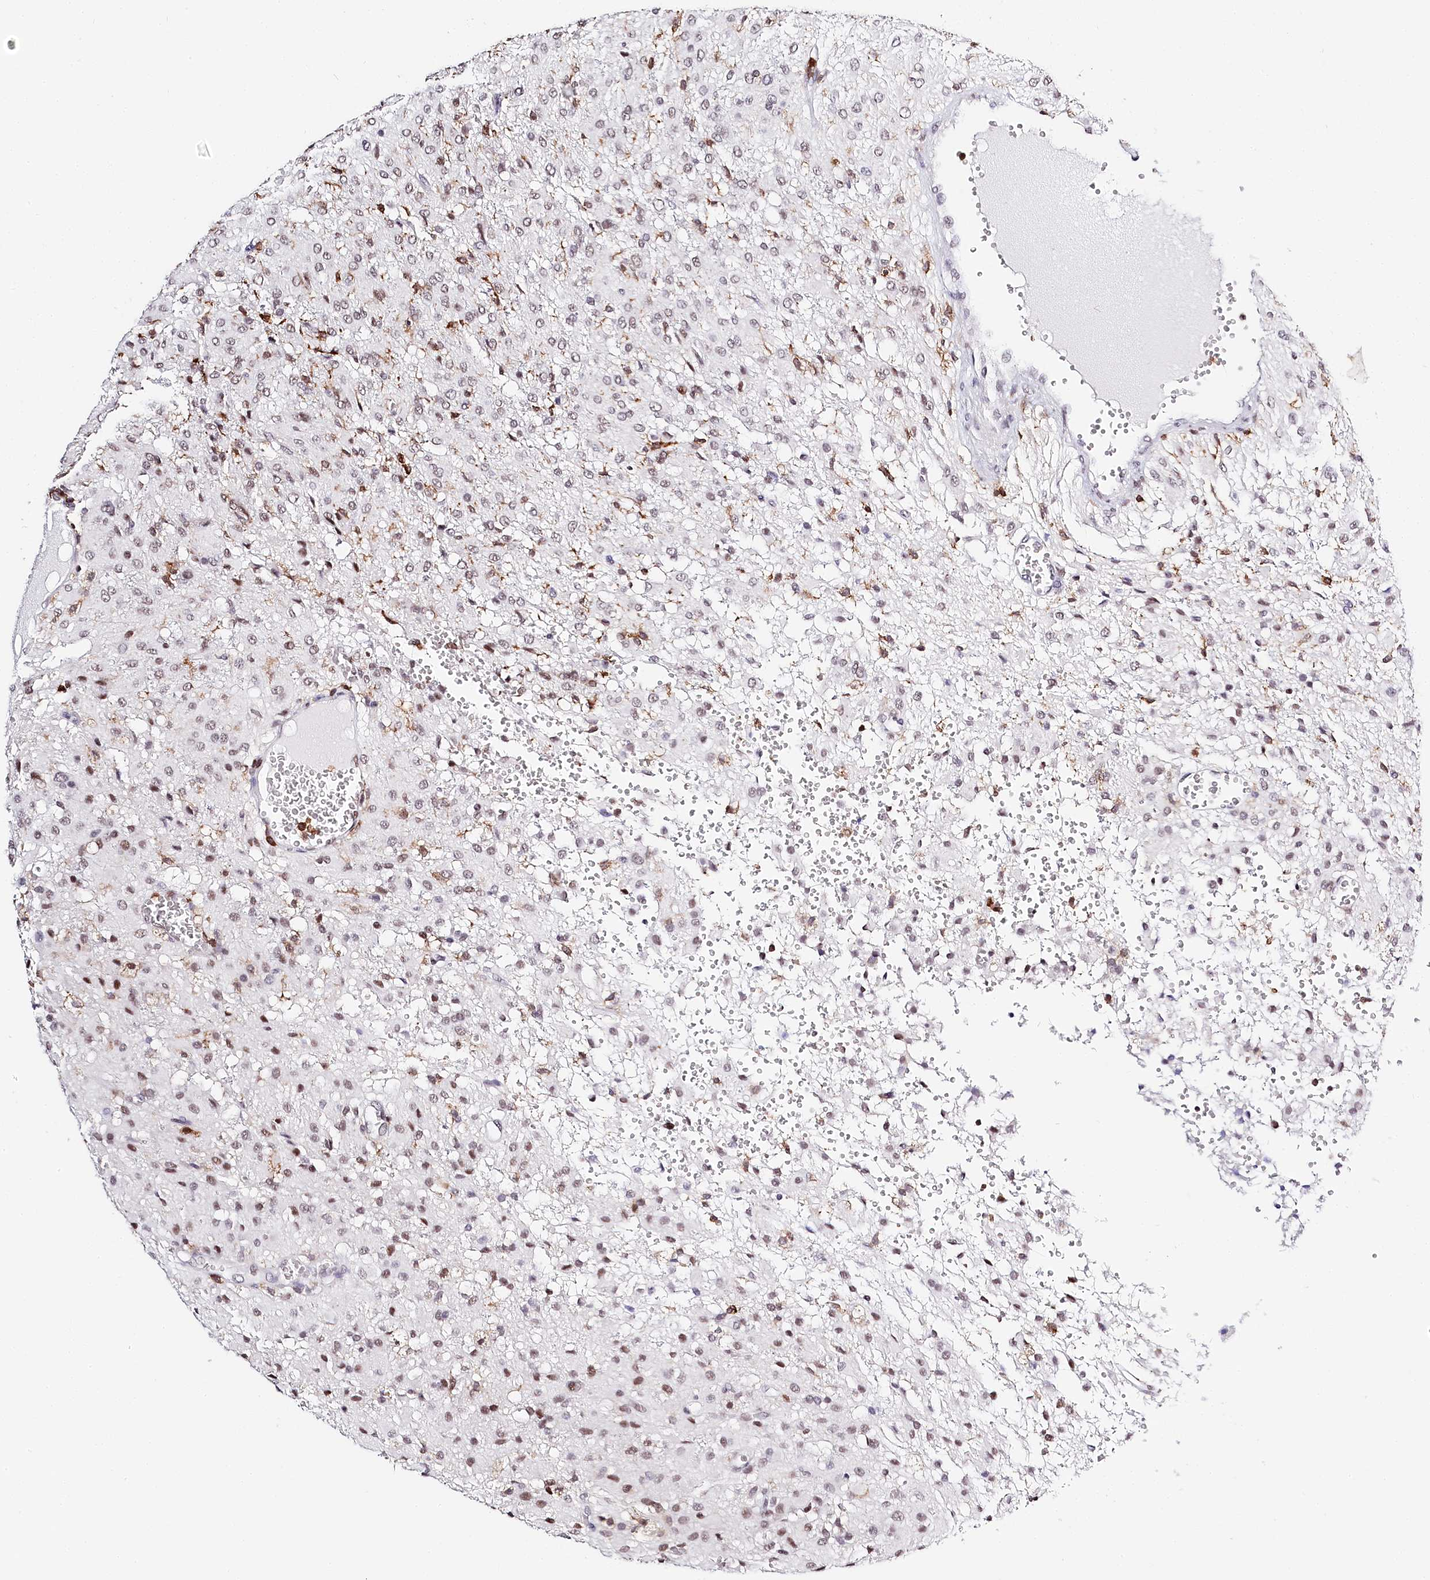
{"staining": {"intensity": "moderate", "quantity": "25%-75%", "location": "nuclear"}, "tissue": "glioma", "cell_type": "Tumor cells", "image_type": "cancer", "snomed": [{"axis": "morphology", "description": "Glioma, malignant, High grade"}, {"axis": "topography", "description": "Brain"}], "caption": "The immunohistochemical stain highlights moderate nuclear positivity in tumor cells of malignant glioma (high-grade) tissue. Nuclei are stained in blue.", "gene": "BARD1", "patient": {"sex": "female", "age": 59}}